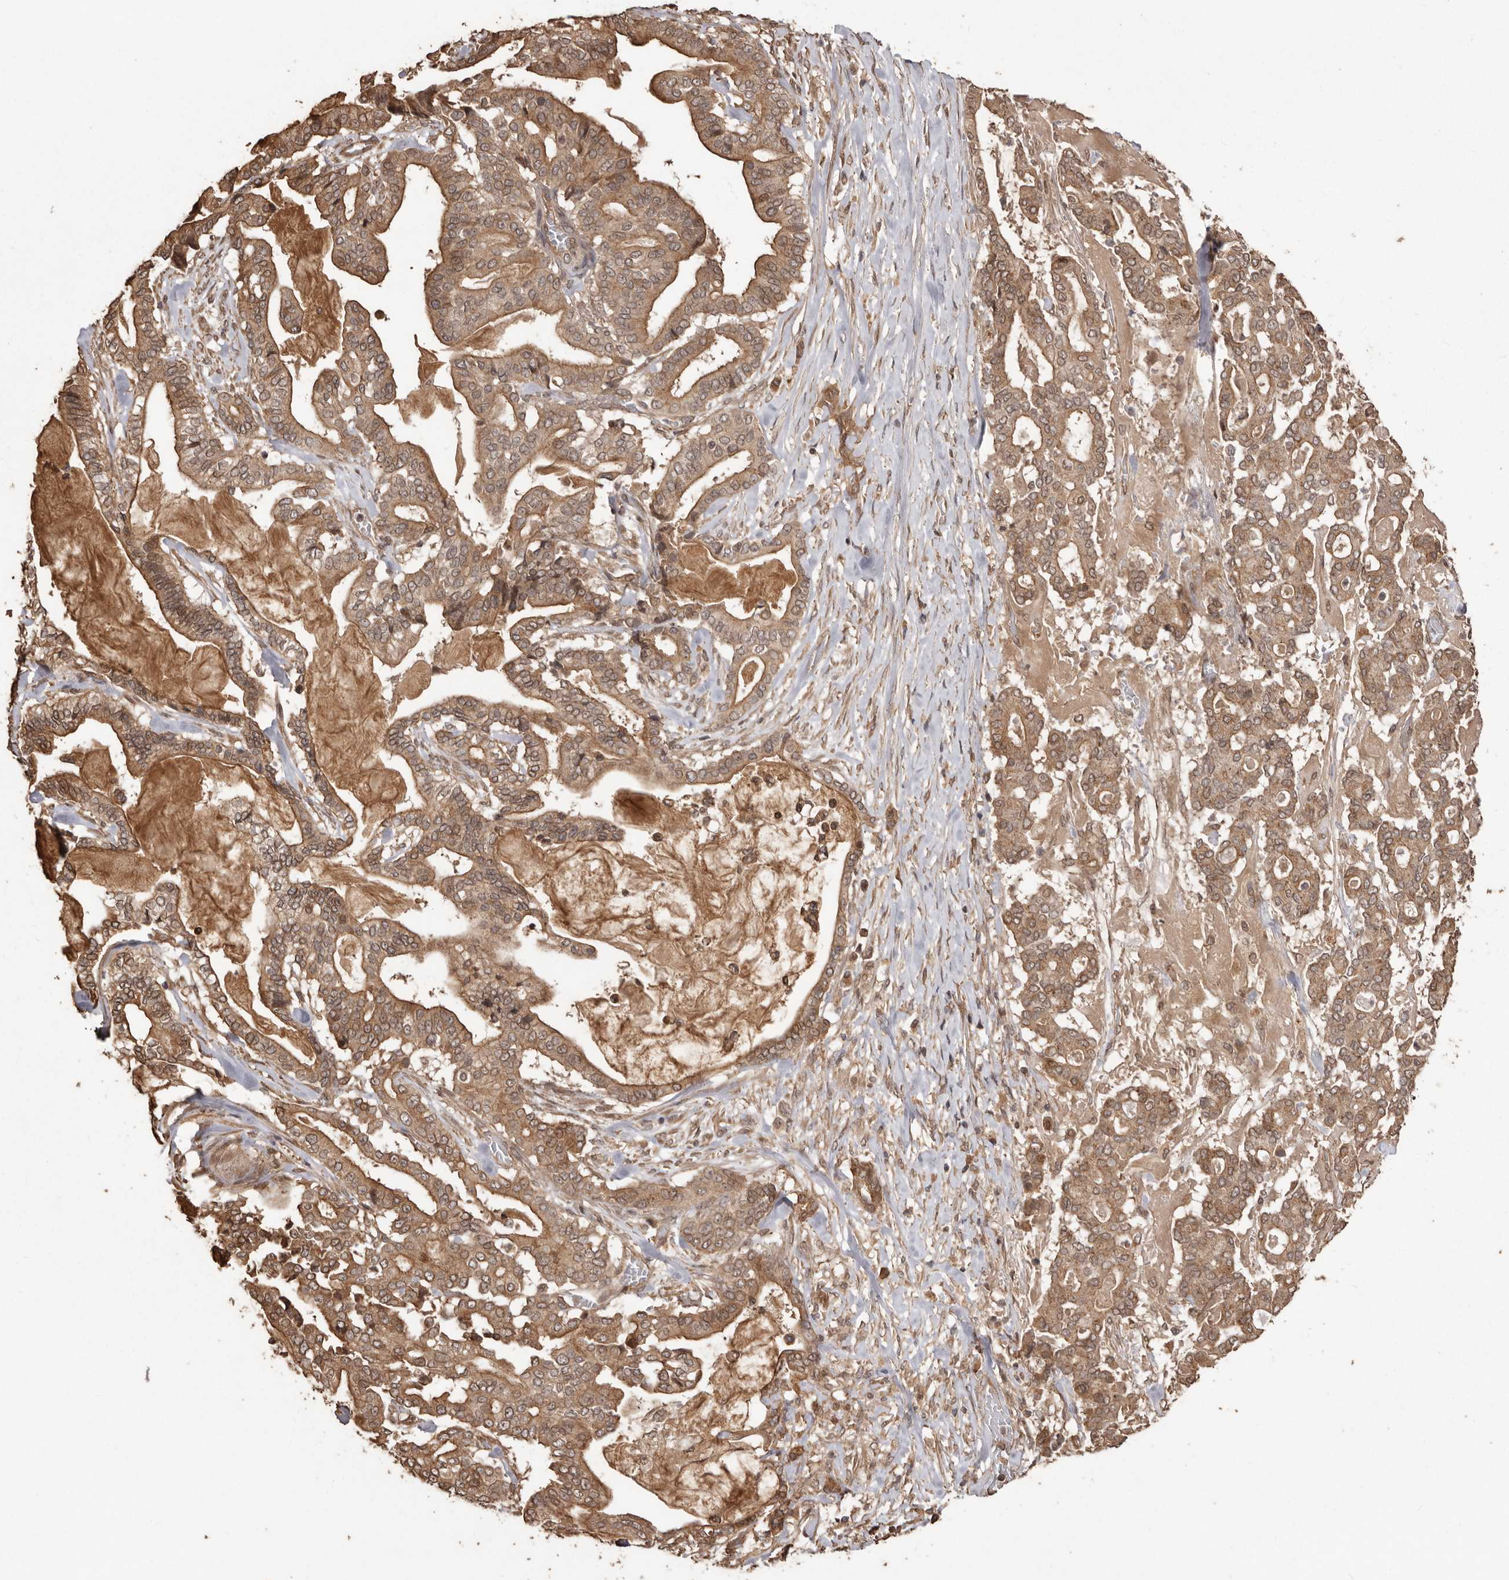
{"staining": {"intensity": "moderate", "quantity": ">75%", "location": "cytoplasmic/membranous,nuclear"}, "tissue": "pancreatic cancer", "cell_type": "Tumor cells", "image_type": "cancer", "snomed": [{"axis": "morphology", "description": "Adenocarcinoma, NOS"}, {"axis": "topography", "description": "Pancreas"}], "caption": "Human pancreatic cancer (adenocarcinoma) stained for a protein (brown) exhibits moderate cytoplasmic/membranous and nuclear positive staining in approximately >75% of tumor cells.", "gene": "NUP43", "patient": {"sex": "male", "age": 63}}